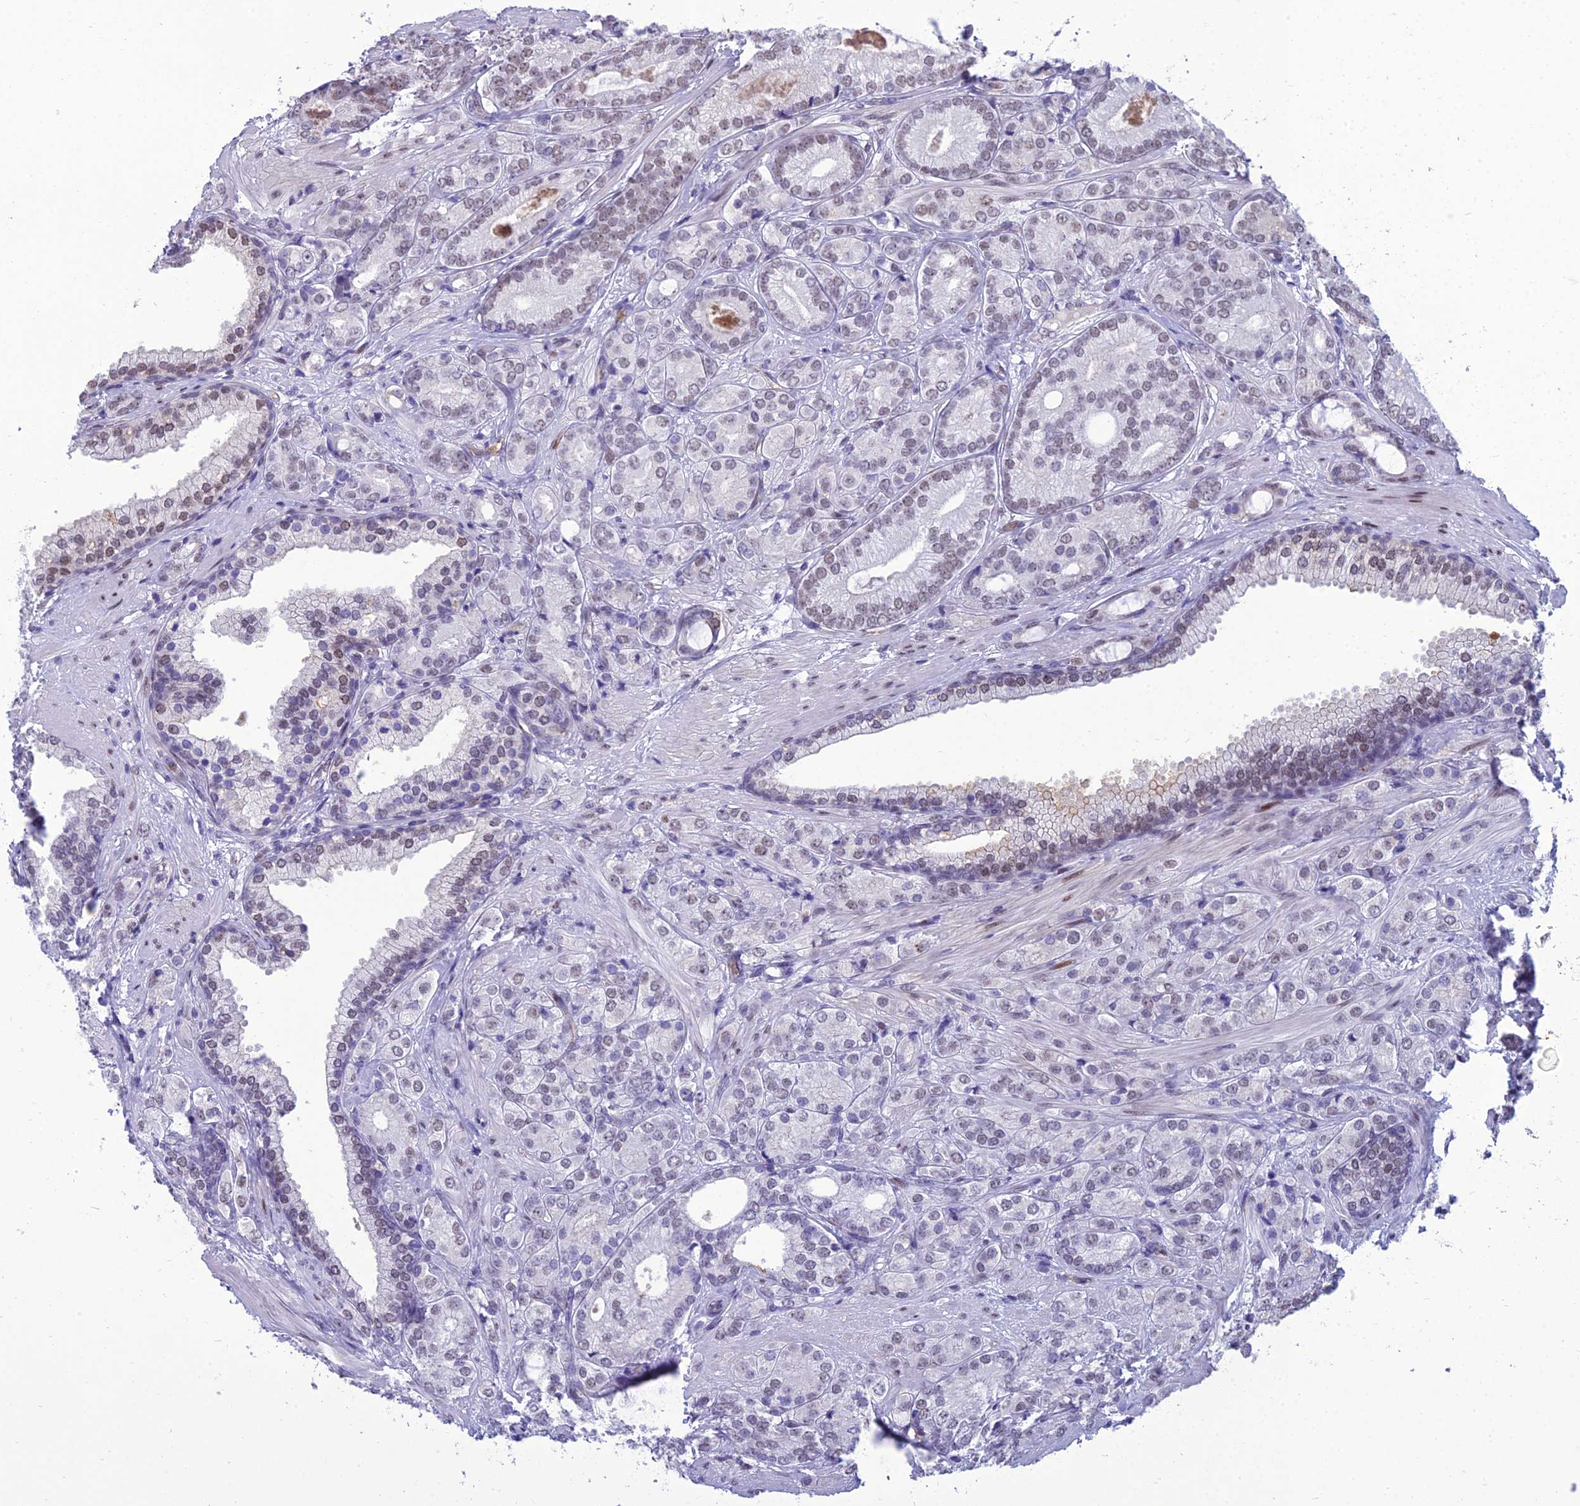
{"staining": {"intensity": "negative", "quantity": "none", "location": "none"}, "tissue": "prostate cancer", "cell_type": "Tumor cells", "image_type": "cancer", "snomed": [{"axis": "morphology", "description": "Adenocarcinoma, High grade"}, {"axis": "topography", "description": "Prostate"}], "caption": "Prostate high-grade adenocarcinoma stained for a protein using IHC shows no staining tumor cells.", "gene": "RANBP3", "patient": {"sex": "male", "age": 60}}